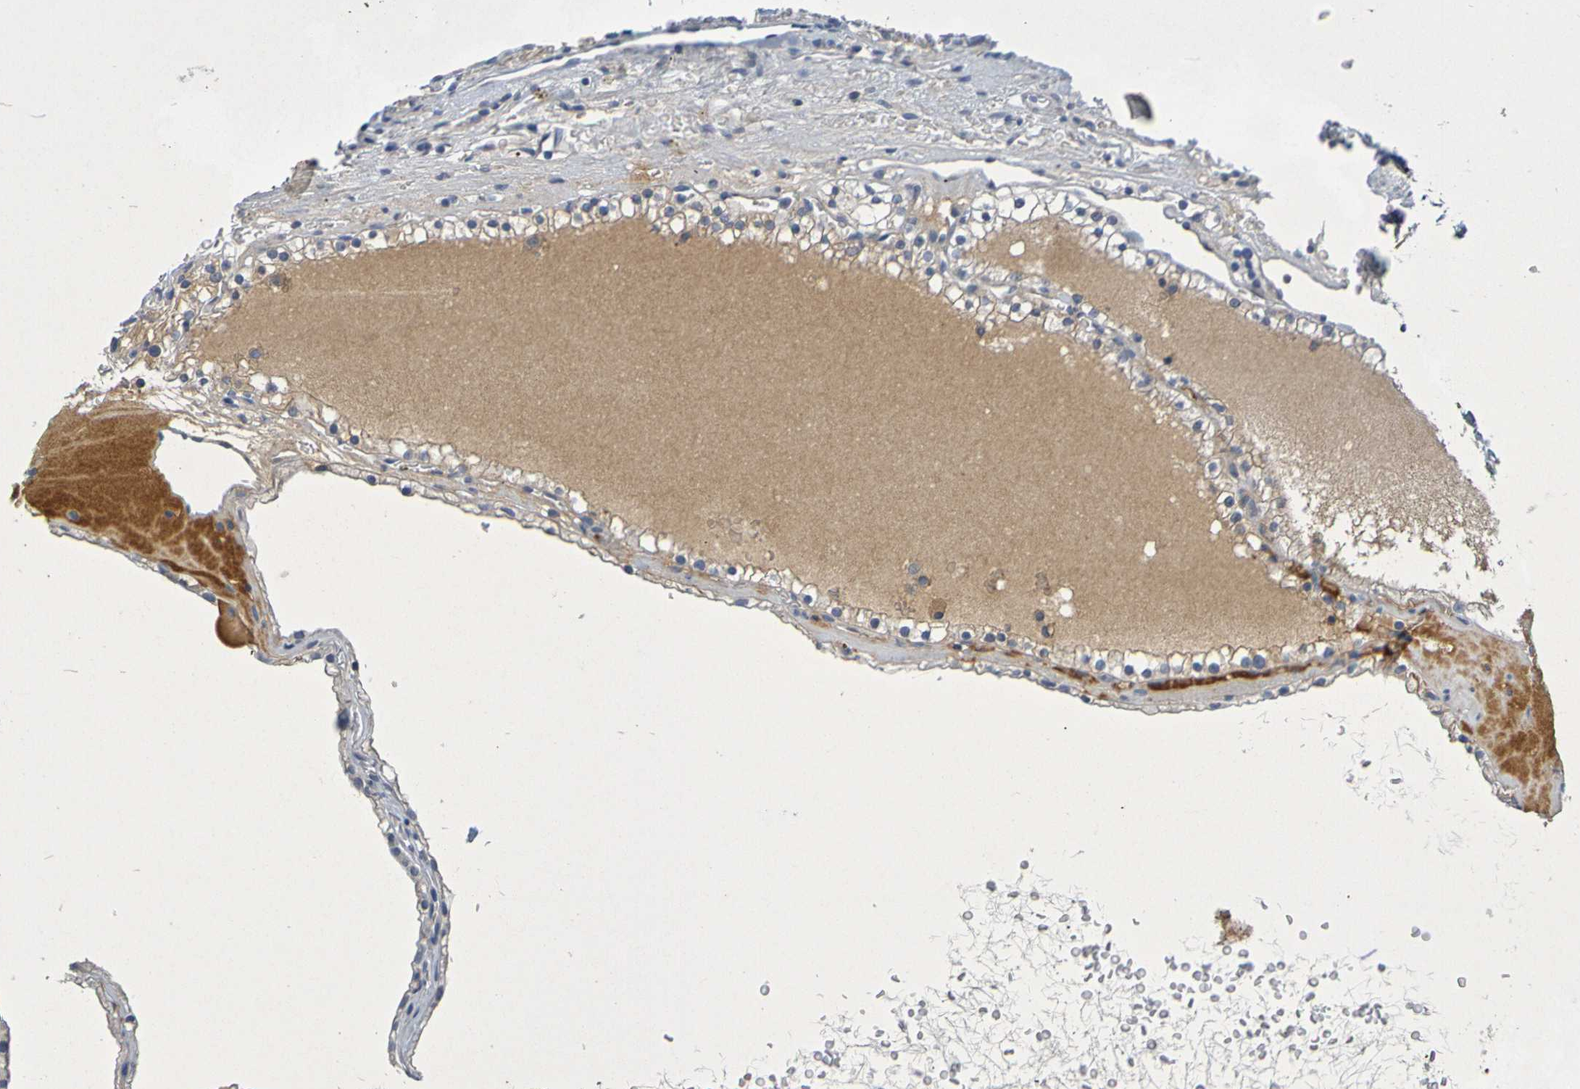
{"staining": {"intensity": "weak", "quantity": ">75%", "location": "cytoplasmic/membranous"}, "tissue": "renal cancer", "cell_type": "Tumor cells", "image_type": "cancer", "snomed": [{"axis": "morphology", "description": "Adenocarcinoma, NOS"}, {"axis": "topography", "description": "Kidney"}], "caption": "Renal cancer stained for a protein (brown) exhibits weak cytoplasmic/membranous positive staining in approximately >75% of tumor cells.", "gene": "IL10", "patient": {"sex": "female", "age": 41}}